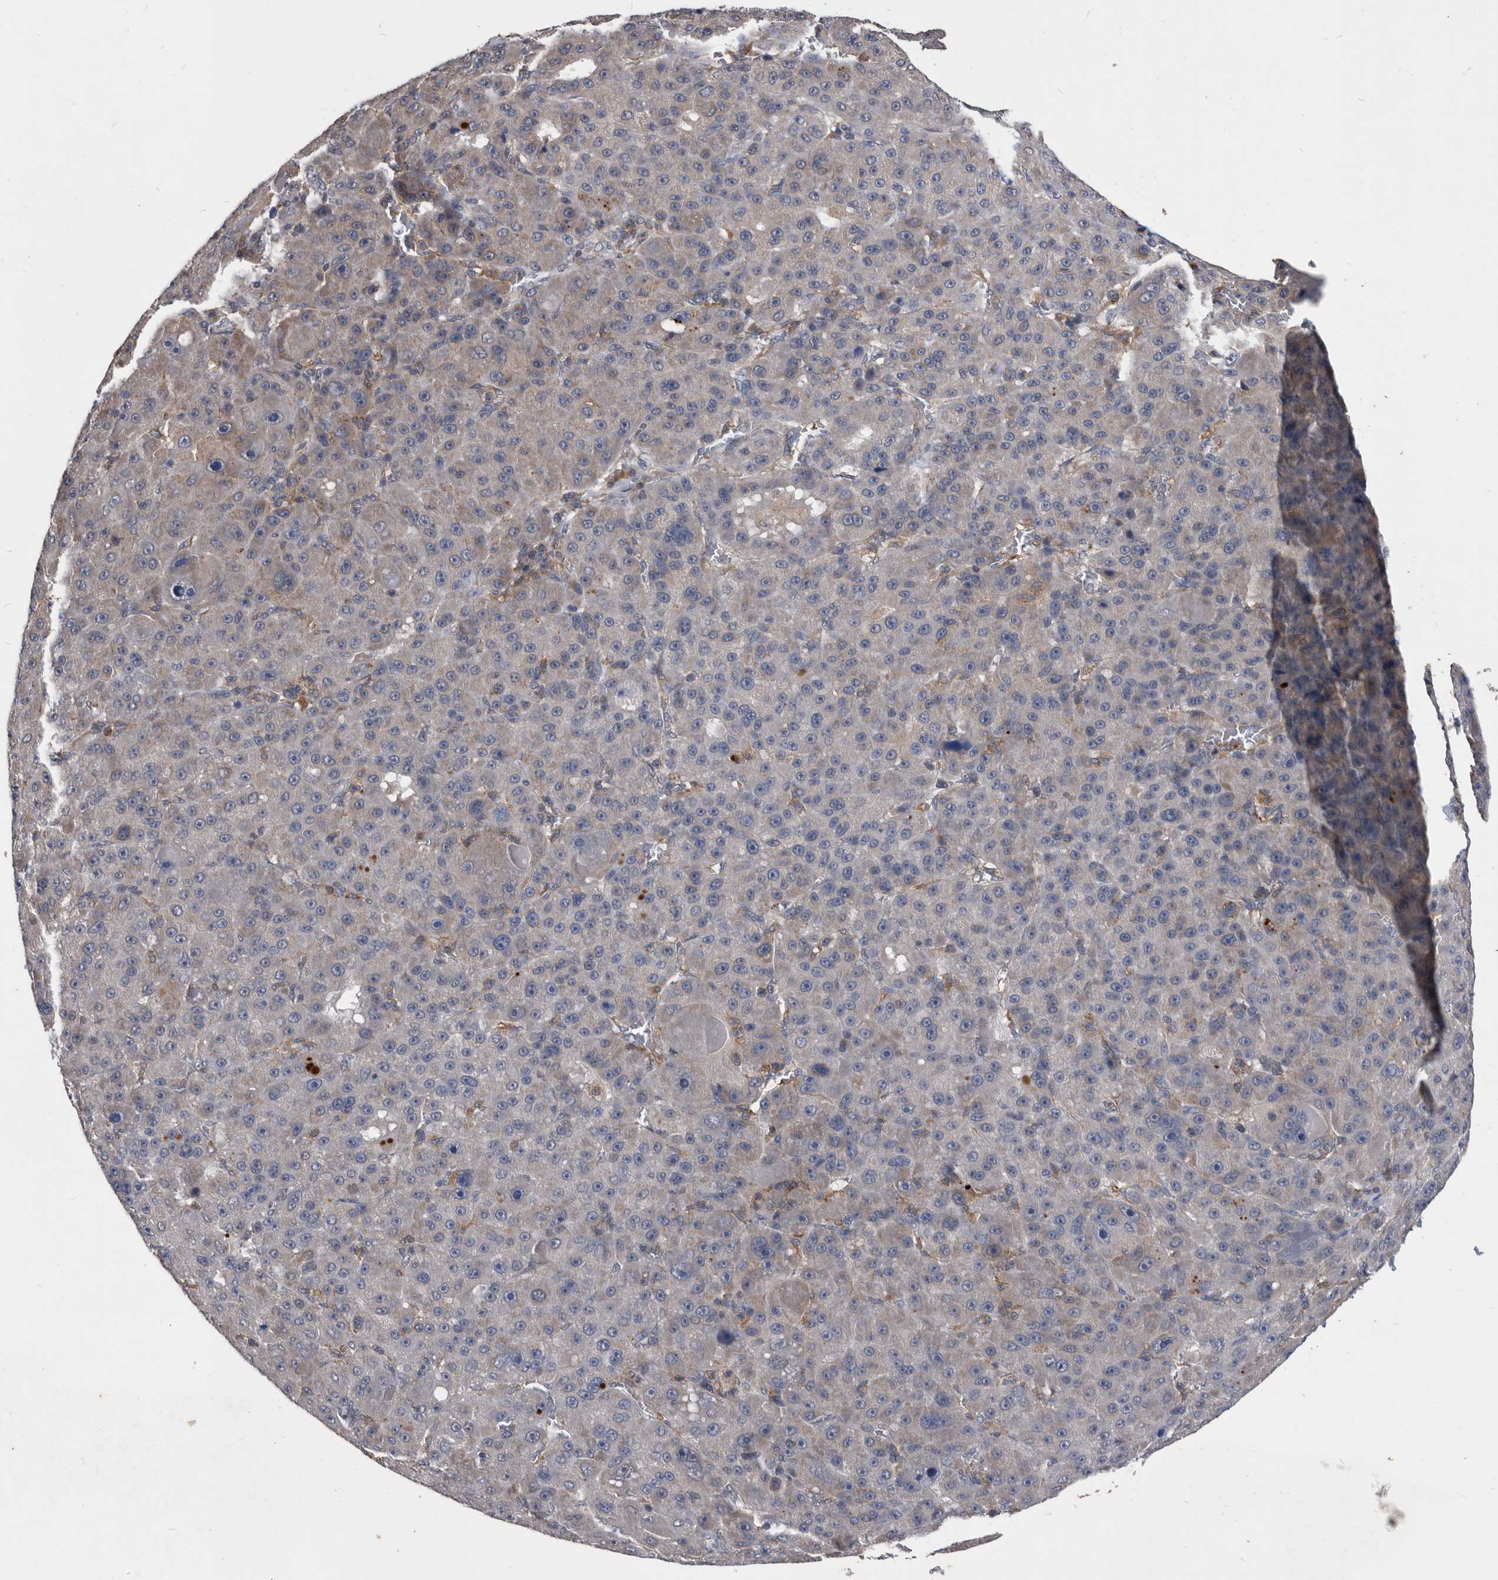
{"staining": {"intensity": "negative", "quantity": "none", "location": "none"}, "tissue": "liver cancer", "cell_type": "Tumor cells", "image_type": "cancer", "snomed": [{"axis": "morphology", "description": "Carcinoma, Hepatocellular, NOS"}, {"axis": "topography", "description": "Liver"}], "caption": "The photomicrograph reveals no staining of tumor cells in hepatocellular carcinoma (liver).", "gene": "NRBP1", "patient": {"sex": "male", "age": 76}}